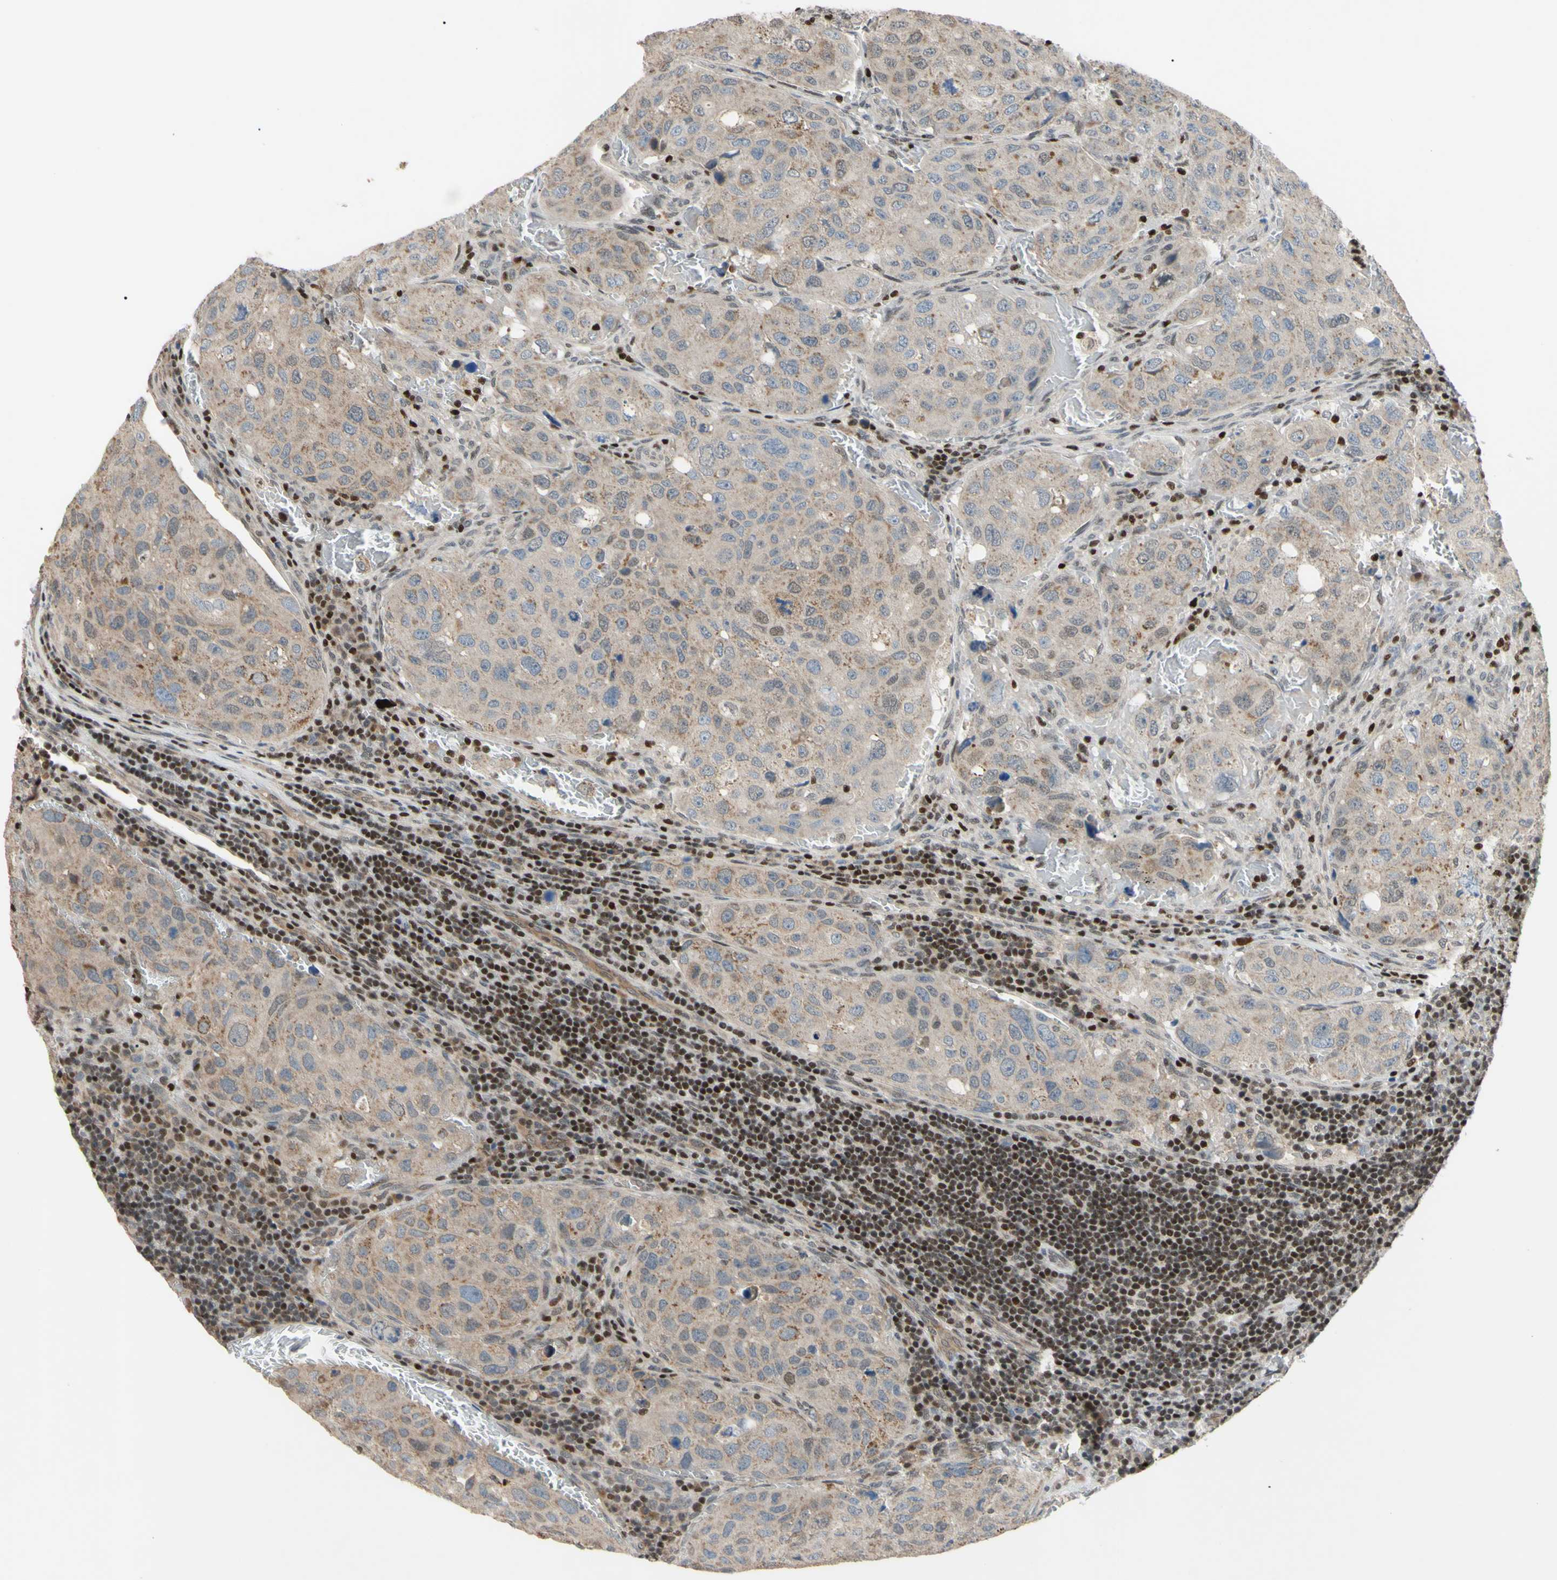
{"staining": {"intensity": "weak", "quantity": ">75%", "location": "cytoplasmic/membranous"}, "tissue": "urothelial cancer", "cell_type": "Tumor cells", "image_type": "cancer", "snomed": [{"axis": "morphology", "description": "Urothelial carcinoma, High grade"}, {"axis": "topography", "description": "Lymph node"}, {"axis": "topography", "description": "Urinary bladder"}], "caption": "High-grade urothelial carcinoma was stained to show a protein in brown. There is low levels of weak cytoplasmic/membranous positivity in about >75% of tumor cells.", "gene": "SP4", "patient": {"sex": "male", "age": 51}}